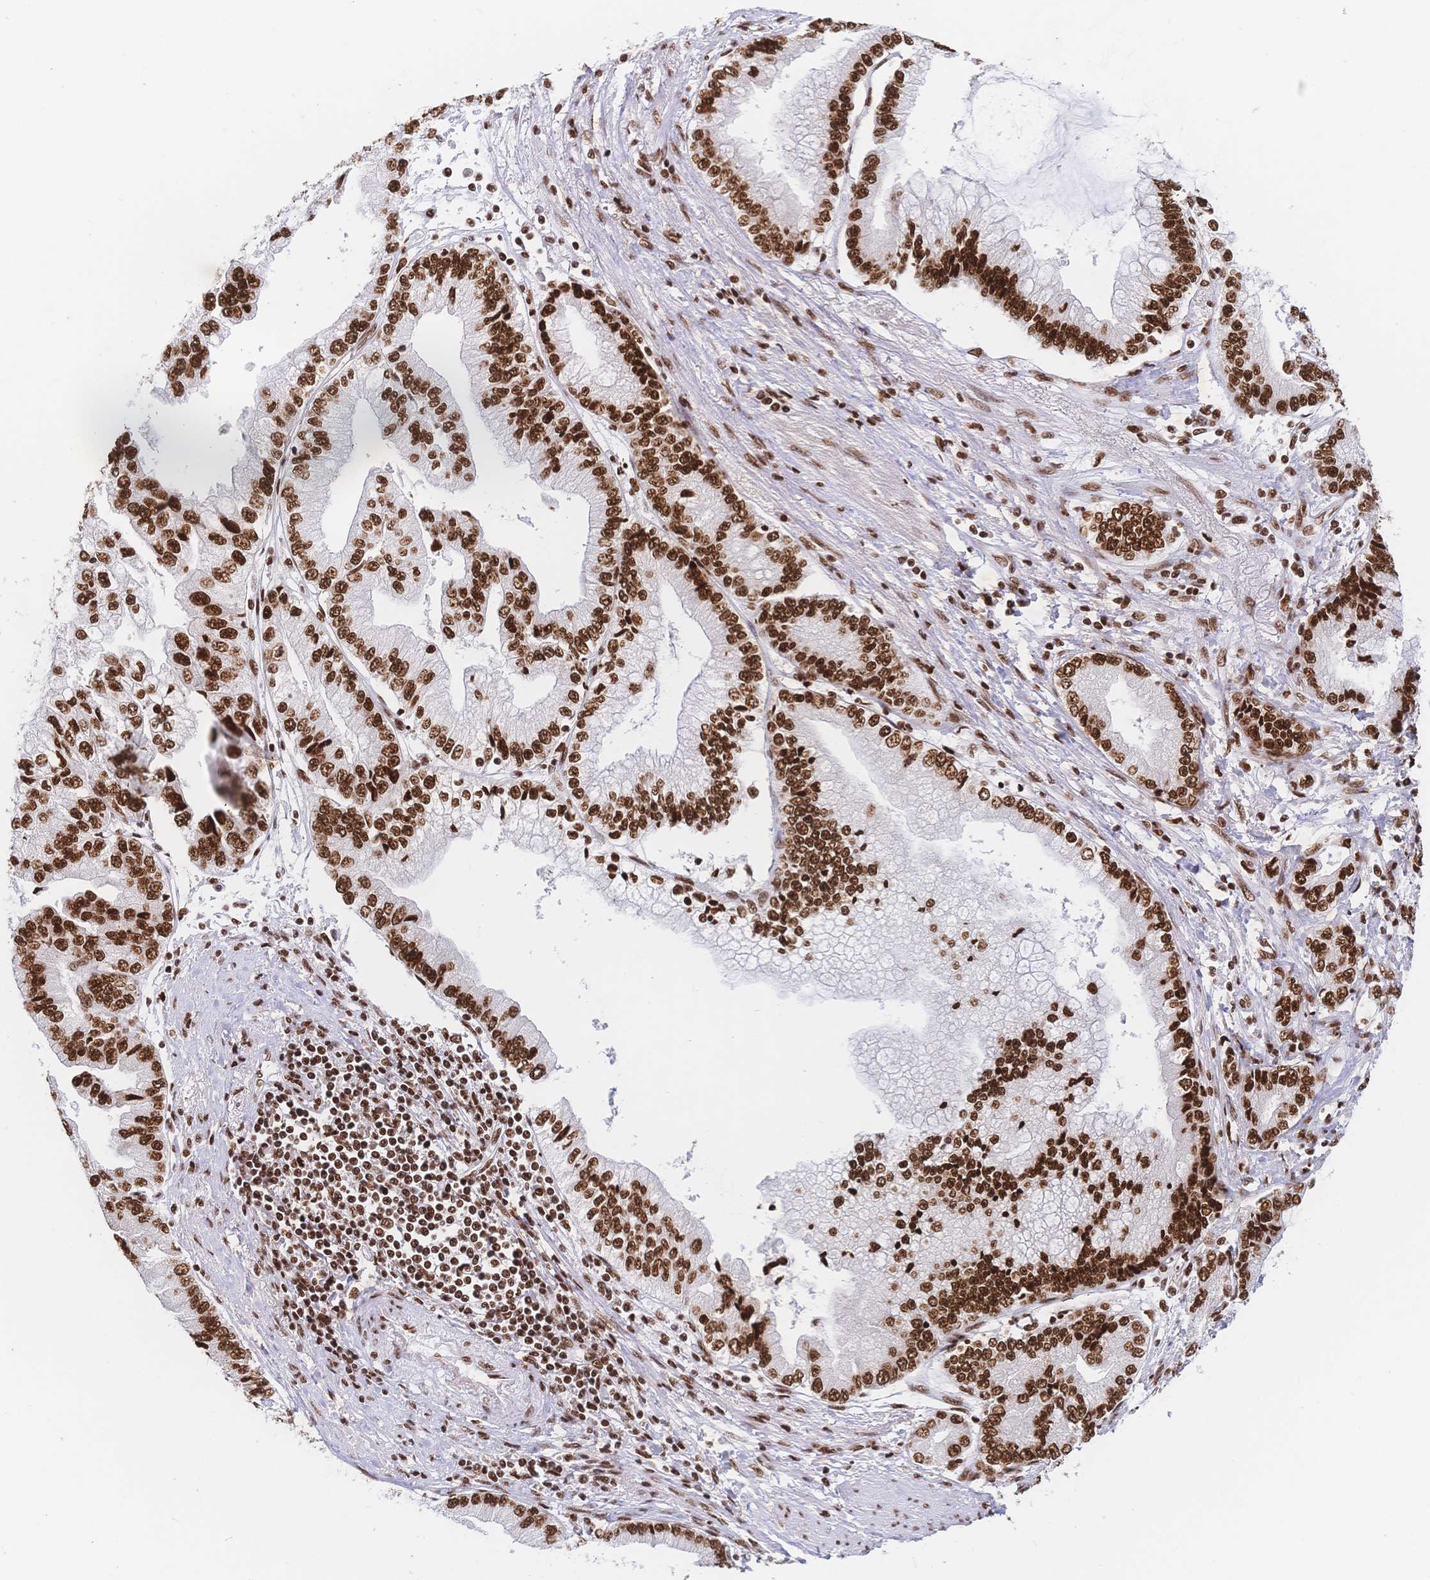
{"staining": {"intensity": "strong", "quantity": ">75%", "location": "nuclear"}, "tissue": "stomach cancer", "cell_type": "Tumor cells", "image_type": "cancer", "snomed": [{"axis": "morphology", "description": "Adenocarcinoma, NOS"}, {"axis": "topography", "description": "Stomach, upper"}], "caption": "An image showing strong nuclear expression in approximately >75% of tumor cells in adenocarcinoma (stomach), as visualized by brown immunohistochemical staining.", "gene": "SRSF1", "patient": {"sex": "female", "age": 74}}